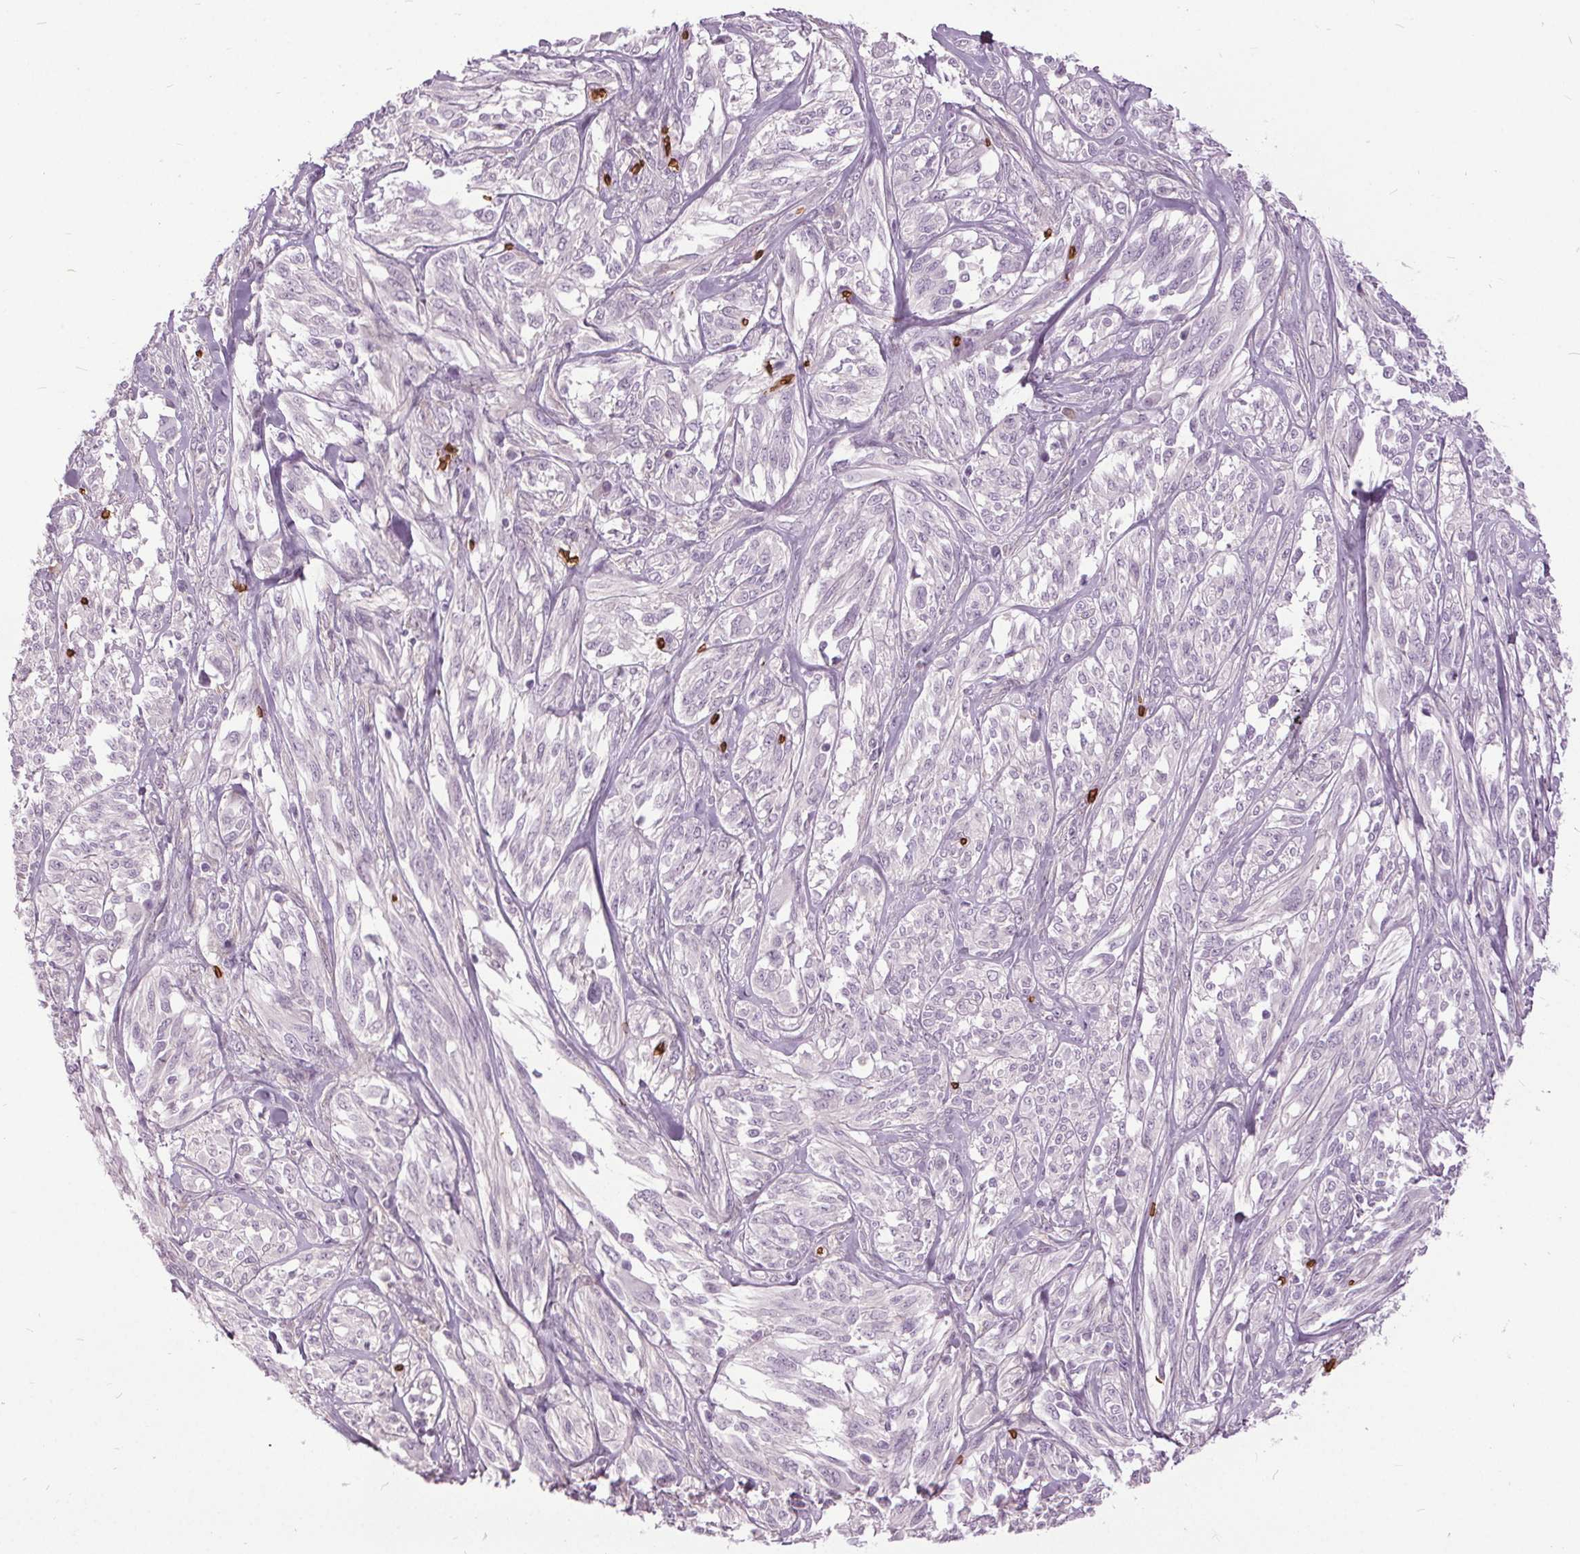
{"staining": {"intensity": "negative", "quantity": "none", "location": "none"}, "tissue": "melanoma", "cell_type": "Tumor cells", "image_type": "cancer", "snomed": [{"axis": "morphology", "description": "Malignant melanoma, NOS"}, {"axis": "topography", "description": "Skin"}], "caption": "There is no significant staining in tumor cells of malignant melanoma. The staining is performed using DAB (3,3'-diaminobenzidine) brown chromogen with nuclei counter-stained in using hematoxylin.", "gene": "SLC4A1", "patient": {"sex": "female", "age": 91}}